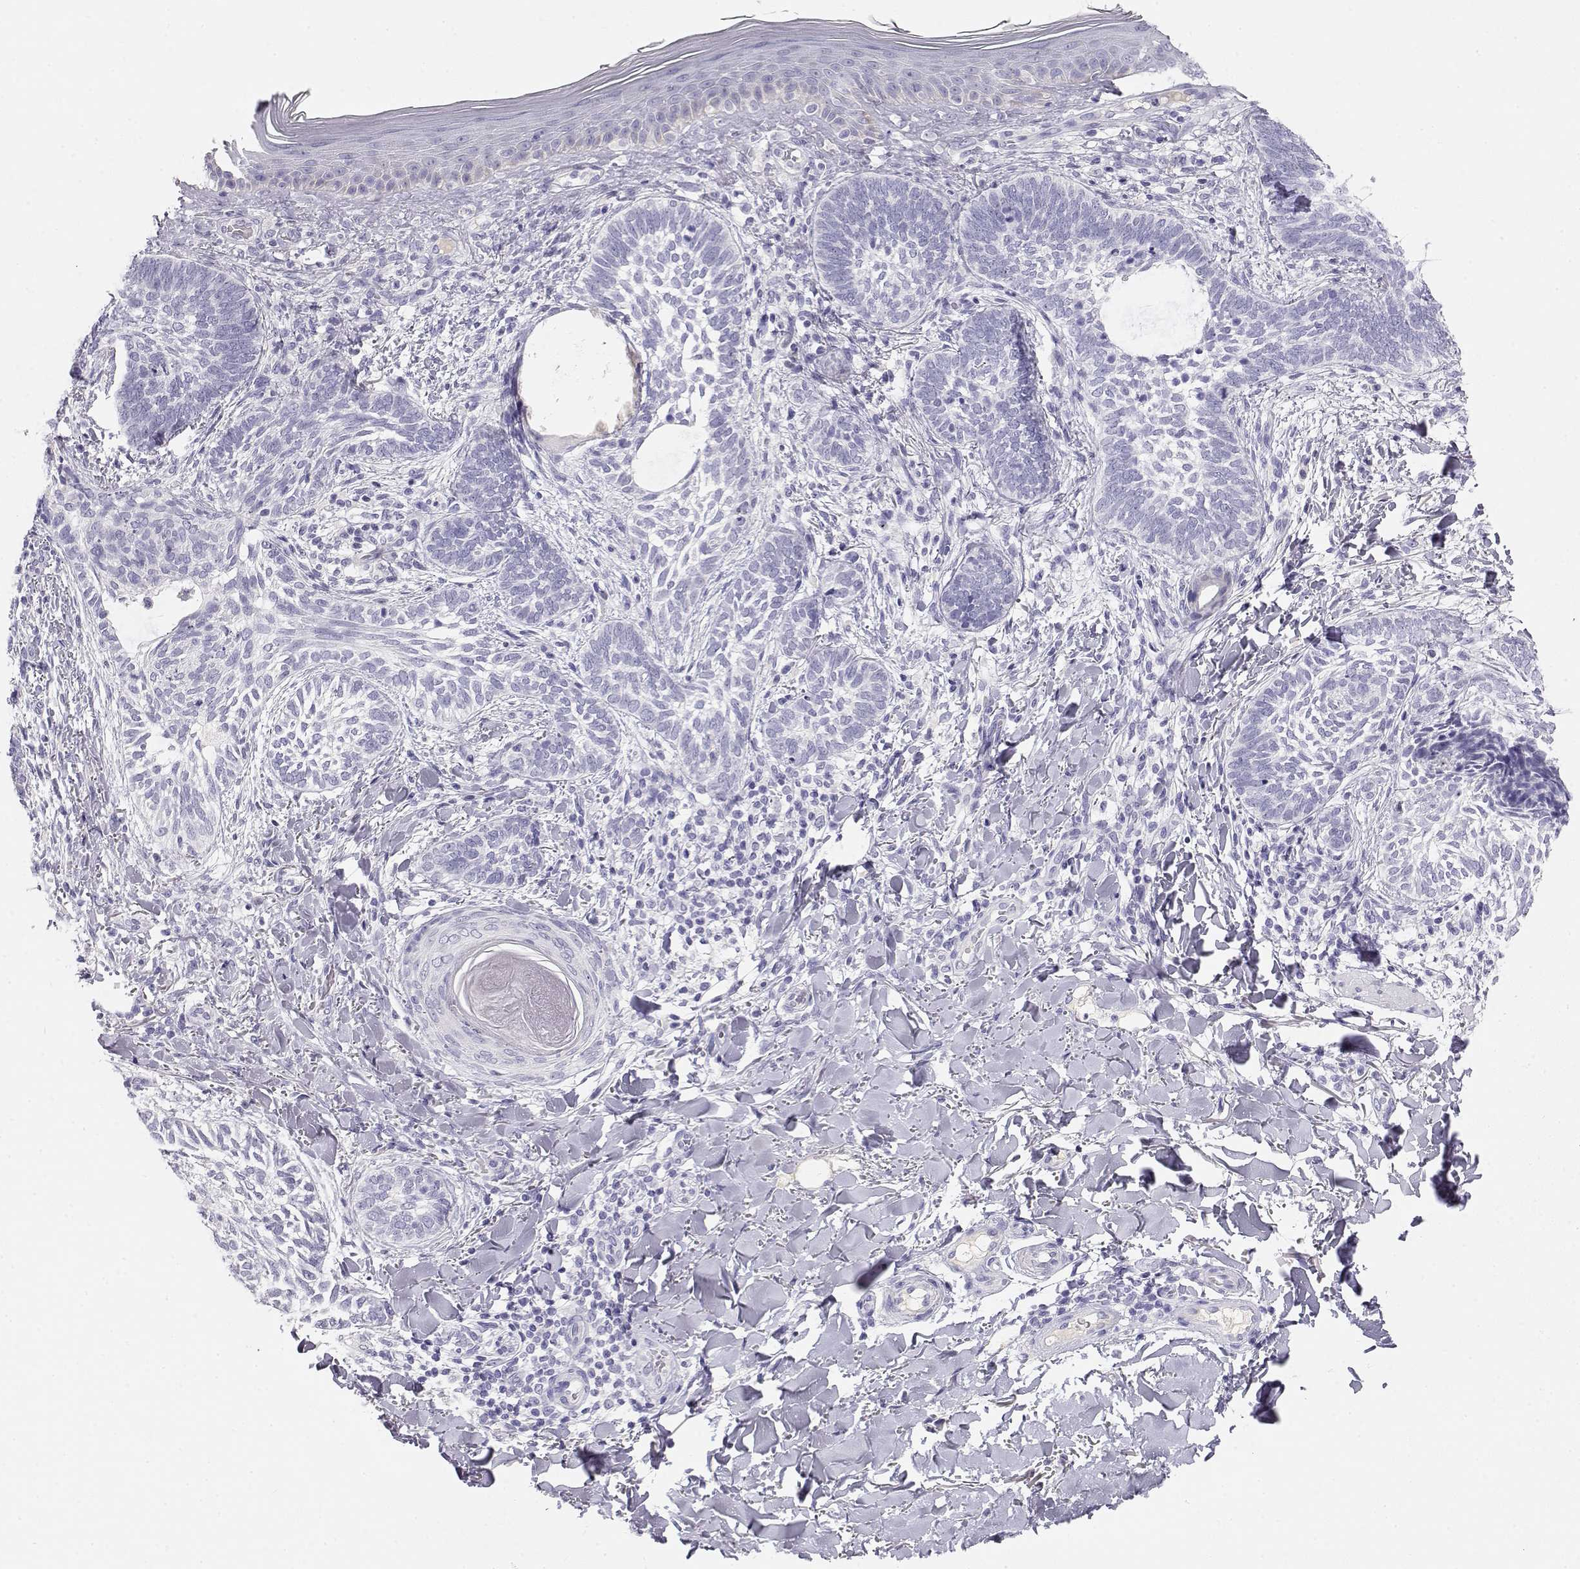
{"staining": {"intensity": "negative", "quantity": "none", "location": "none"}, "tissue": "skin cancer", "cell_type": "Tumor cells", "image_type": "cancer", "snomed": [{"axis": "morphology", "description": "Normal tissue, NOS"}, {"axis": "morphology", "description": "Basal cell carcinoma"}, {"axis": "topography", "description": "Skin"}], "caption": "A micrograph of skin basal cell carcinoma stained for a protein exhibits no brown staining in tumor cells.", "gene": "GPR174", "patient": {"sex": "male", "age": 46}}